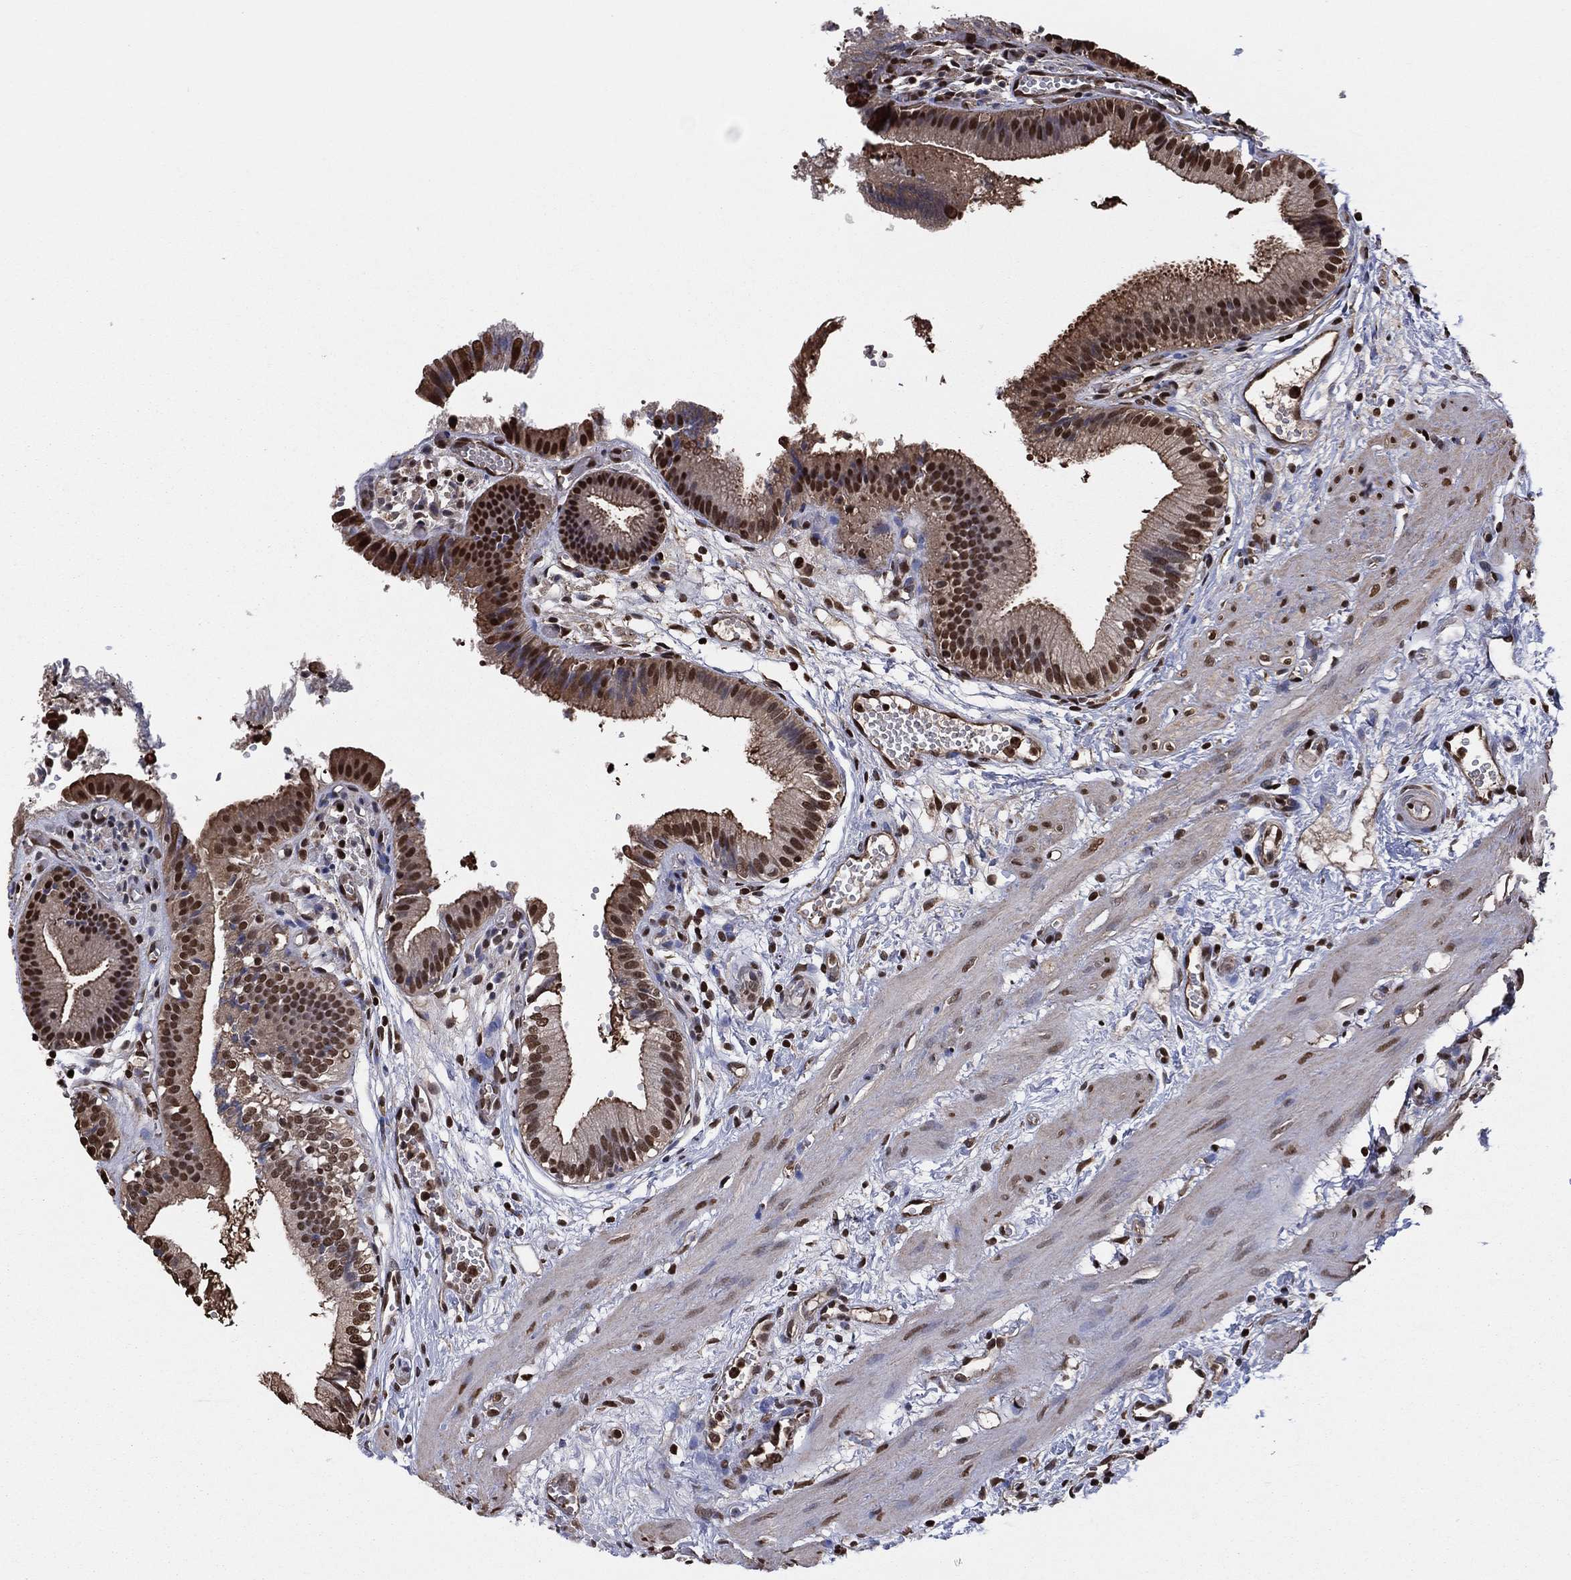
{"staining": {"intensity": "strong", "quantity": ">75%", "location": "cytoplasmic/membranous,nuclear"}, "tissue": "gallbladder", "cell_type": "Glandular cells", "image_type": "normal", "snomed": [{"axis": "morphology", "description": "Normal tissue, NOS"}, {"axis": "topography", "description": "Gallbladder"}], "caption": "Strong cytoplasmic/membranous,nuclear protein expression is appreciated in about >75% of glandular cells in gallbladder.", "gene": "GAPDH", "patient": {"sex": "female", "age": 24}}